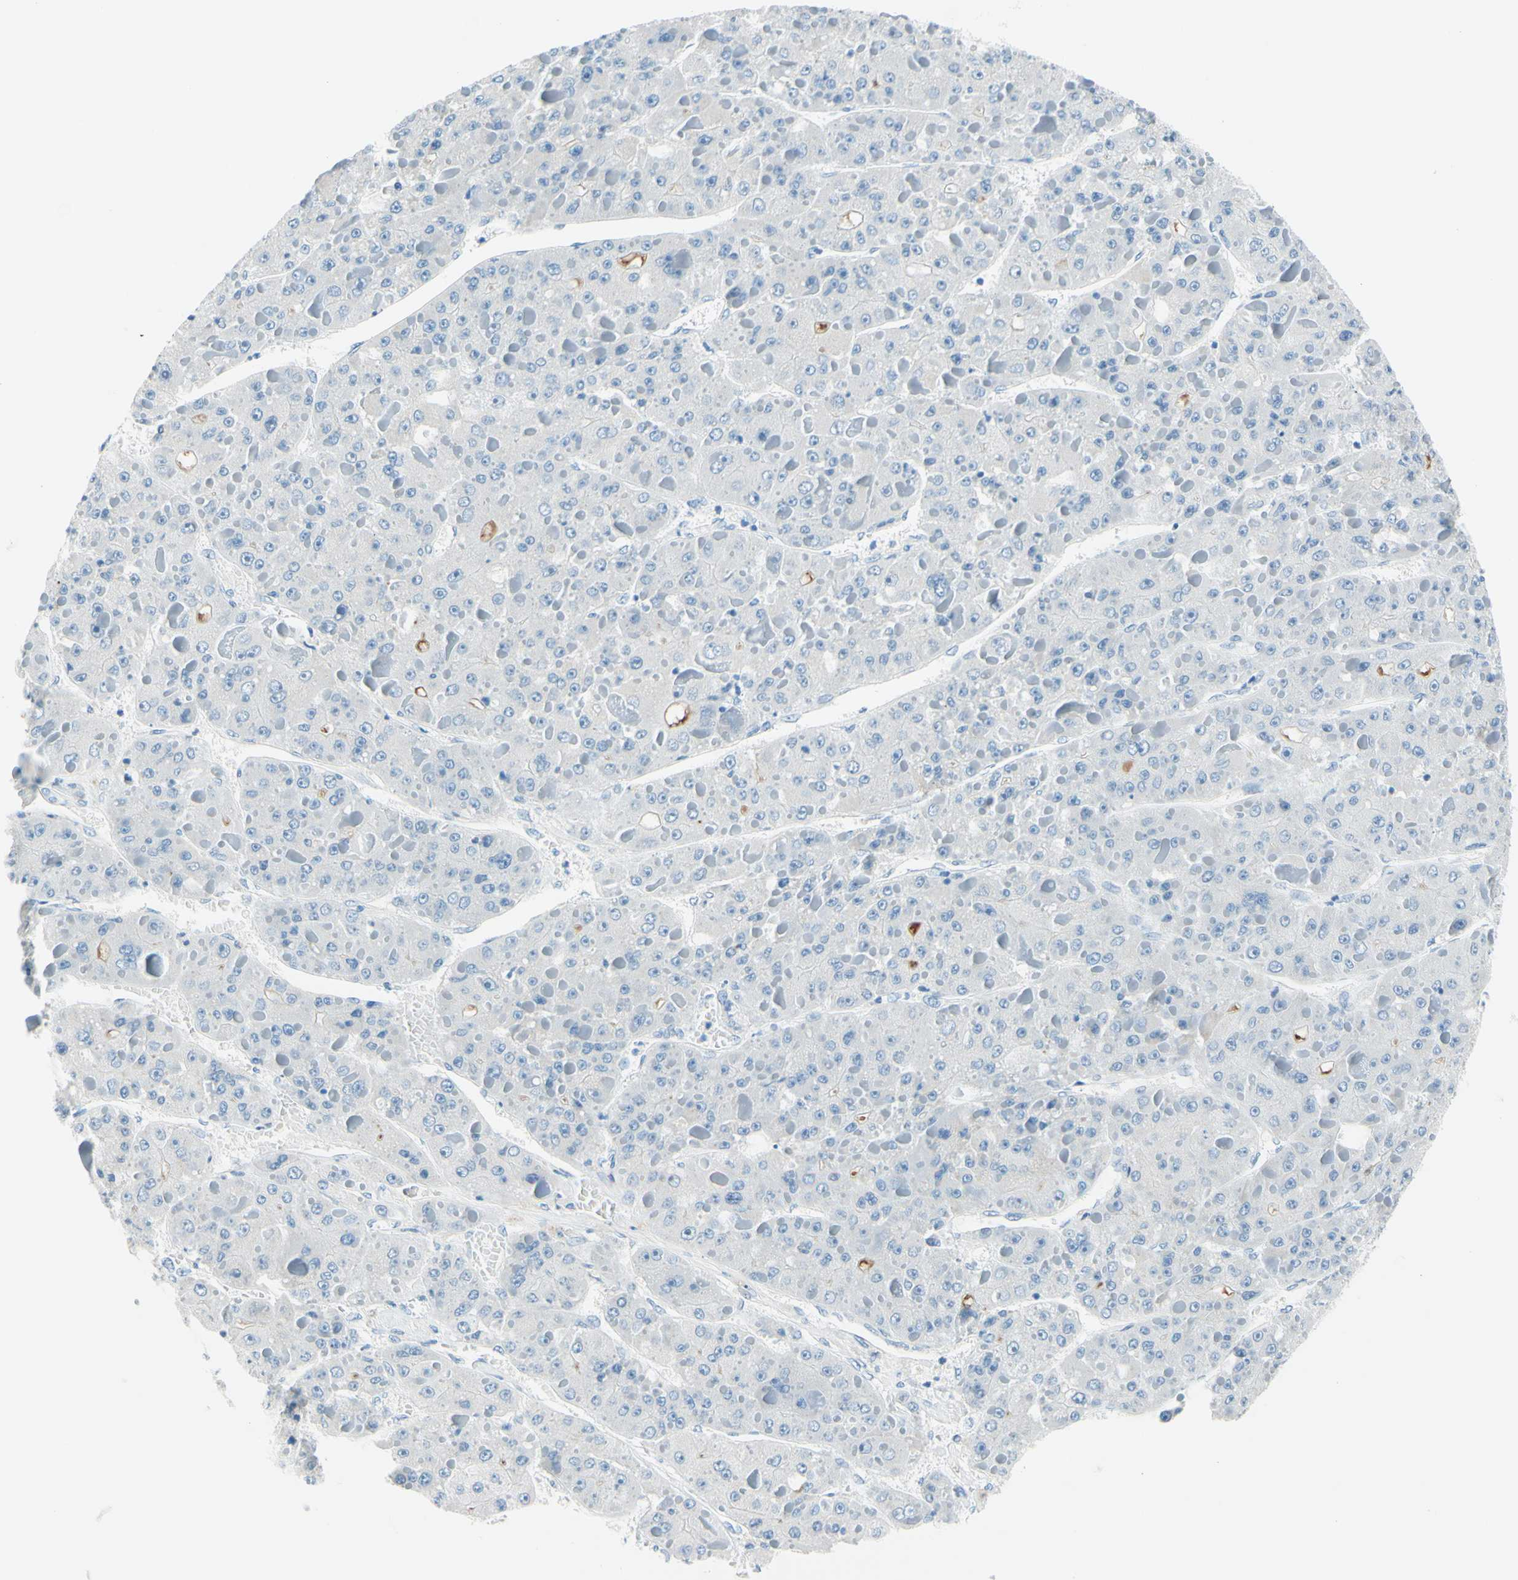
{"staining": {"intensity": "negative", "quantity": "none", "location": "none"}, "tissue": "liver cancer", "cell_type": "Tumor cells", "image_type": "cancer", "snomed": [{"axis": "morphology", "description": "Carcinoma, Hepatocellular, NOS"}, {"axis": "topography", "description": "Liver"}], "caption": "This photomicrograph is of liver cancer stained with immunohistochemistry (IHC) to label a protein in brown with the nuclei are counter-stained blue. There is no expression in tumor cells.", "gene": "PASD1", "patient": {"sex": "female", "age": 73}}